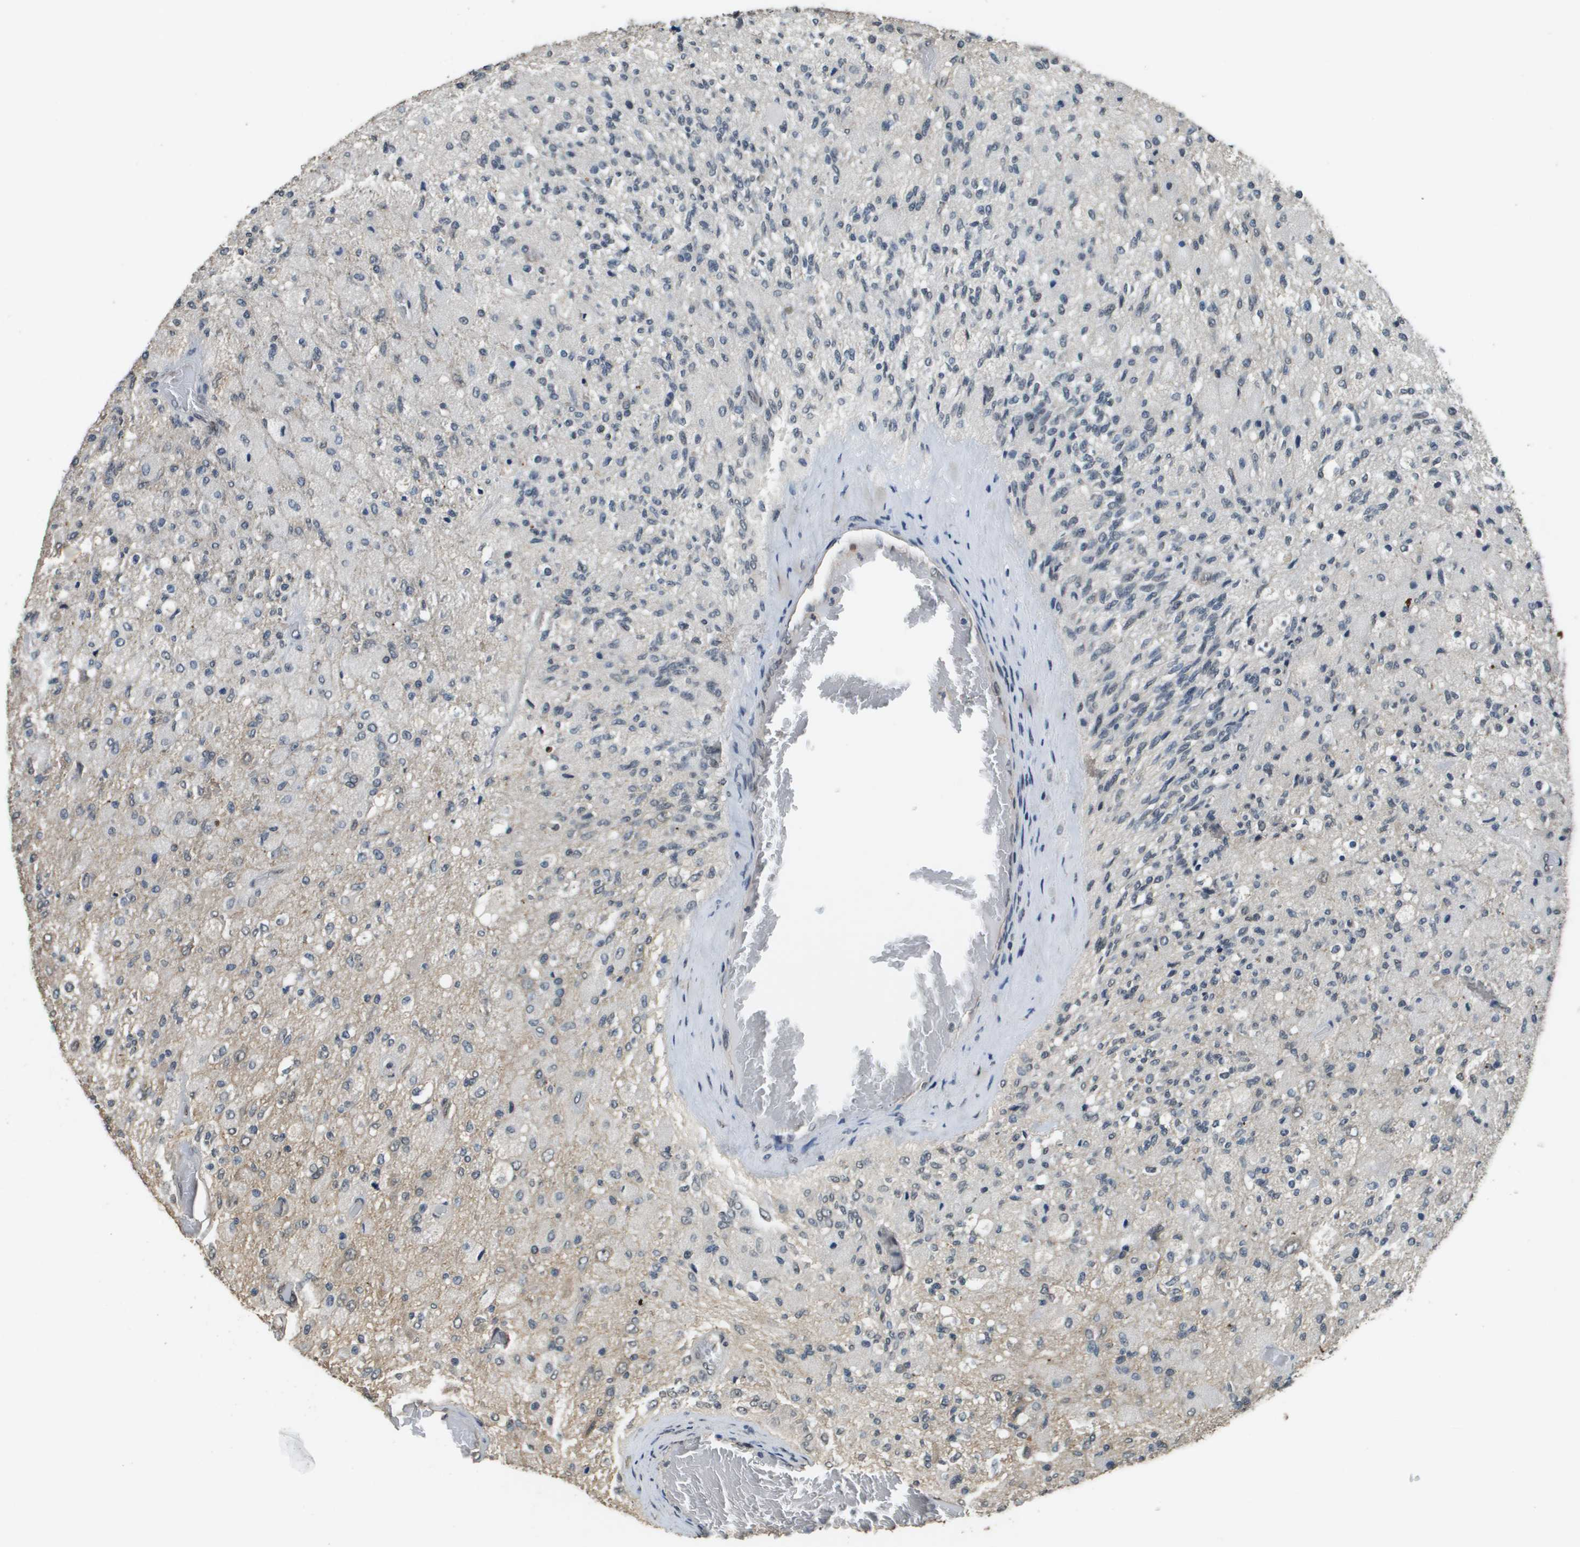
{"staining": {"intensity": "weak", "quantity": "25%-75%", "location": "nuclear"}, "tissue": "glioma", "cell_type": "Tumor cells", "image_type": "cancer", "snomed": [{"axis": "morphology", "description": "Normal tissue, NOS"}, {"axis": "morphology", "description": "Glioma, malignant, High grade"}, {"axis": "topography", "description": "Cerebral cortex"}], "caption": "High-magnification brightfield microscopy of glioma stained with DAB (brown) and counterstained with hematoxylin (blue). tumor cells exhibit weak nuclear staining is identified in approximately25%-75% of cells.", "gene": "FANCC", "patient": {"sex": "male", "age": 77}}